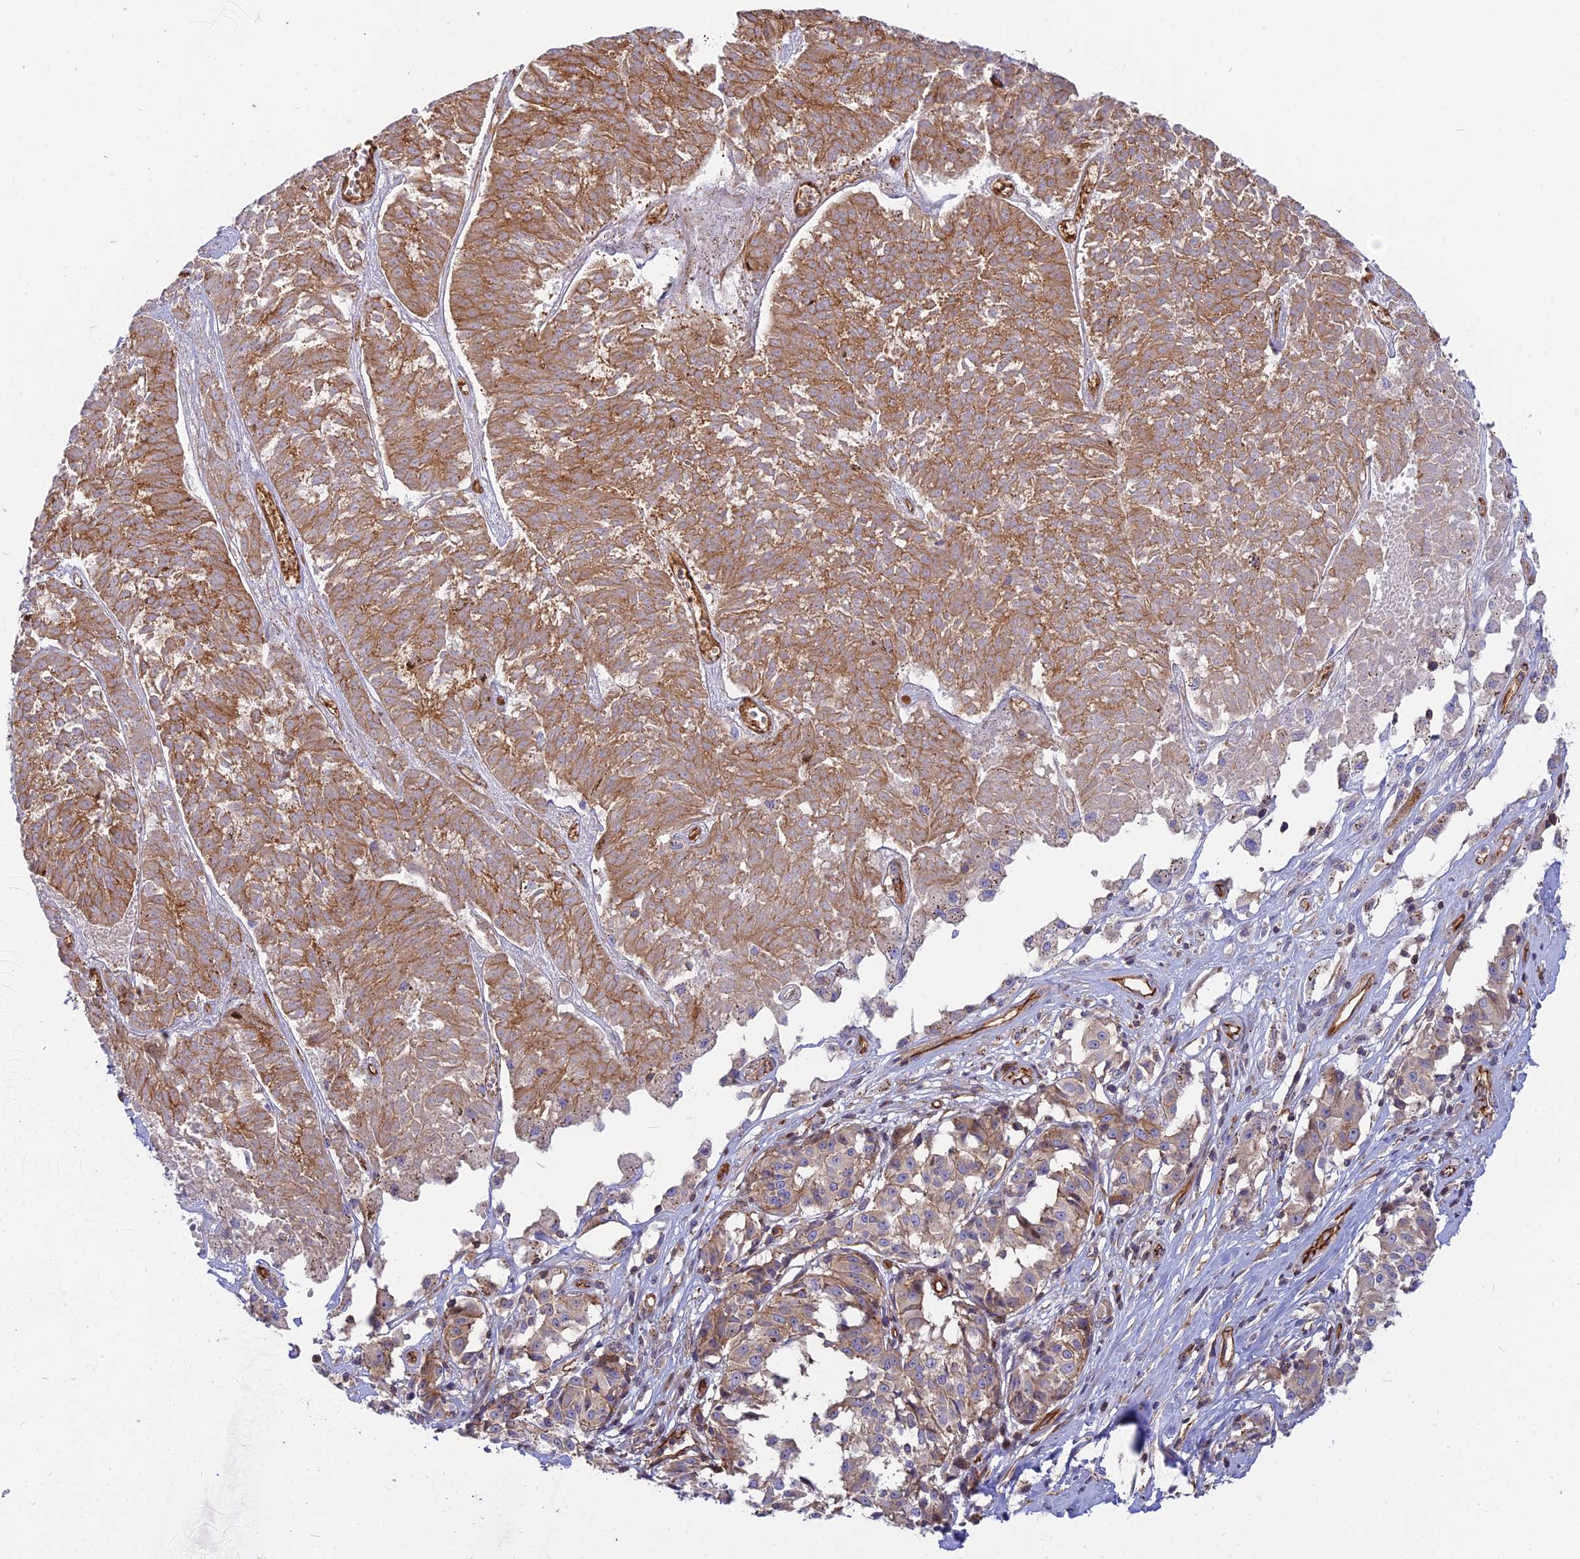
{"staining": {"intensity": "moderate", "quantity": ">75%", "location": "cytoplasmic/membranous"}, "tissue": "melanoma", "cell_type": "Tumor cells", "image_type": "cancer", "snomed": [{"axis": "morphology", "description": "Malignant melanoma, NOS"}, {"axis": "topography", "description": "Skin"}], "caption": "A brown stain highlights moderate cytoplasmic/membranous expression of a protein in human malignant melanoma tumor cells.", "gene": "CNBD2", "patient": {"sex": "female", "age": 72}}